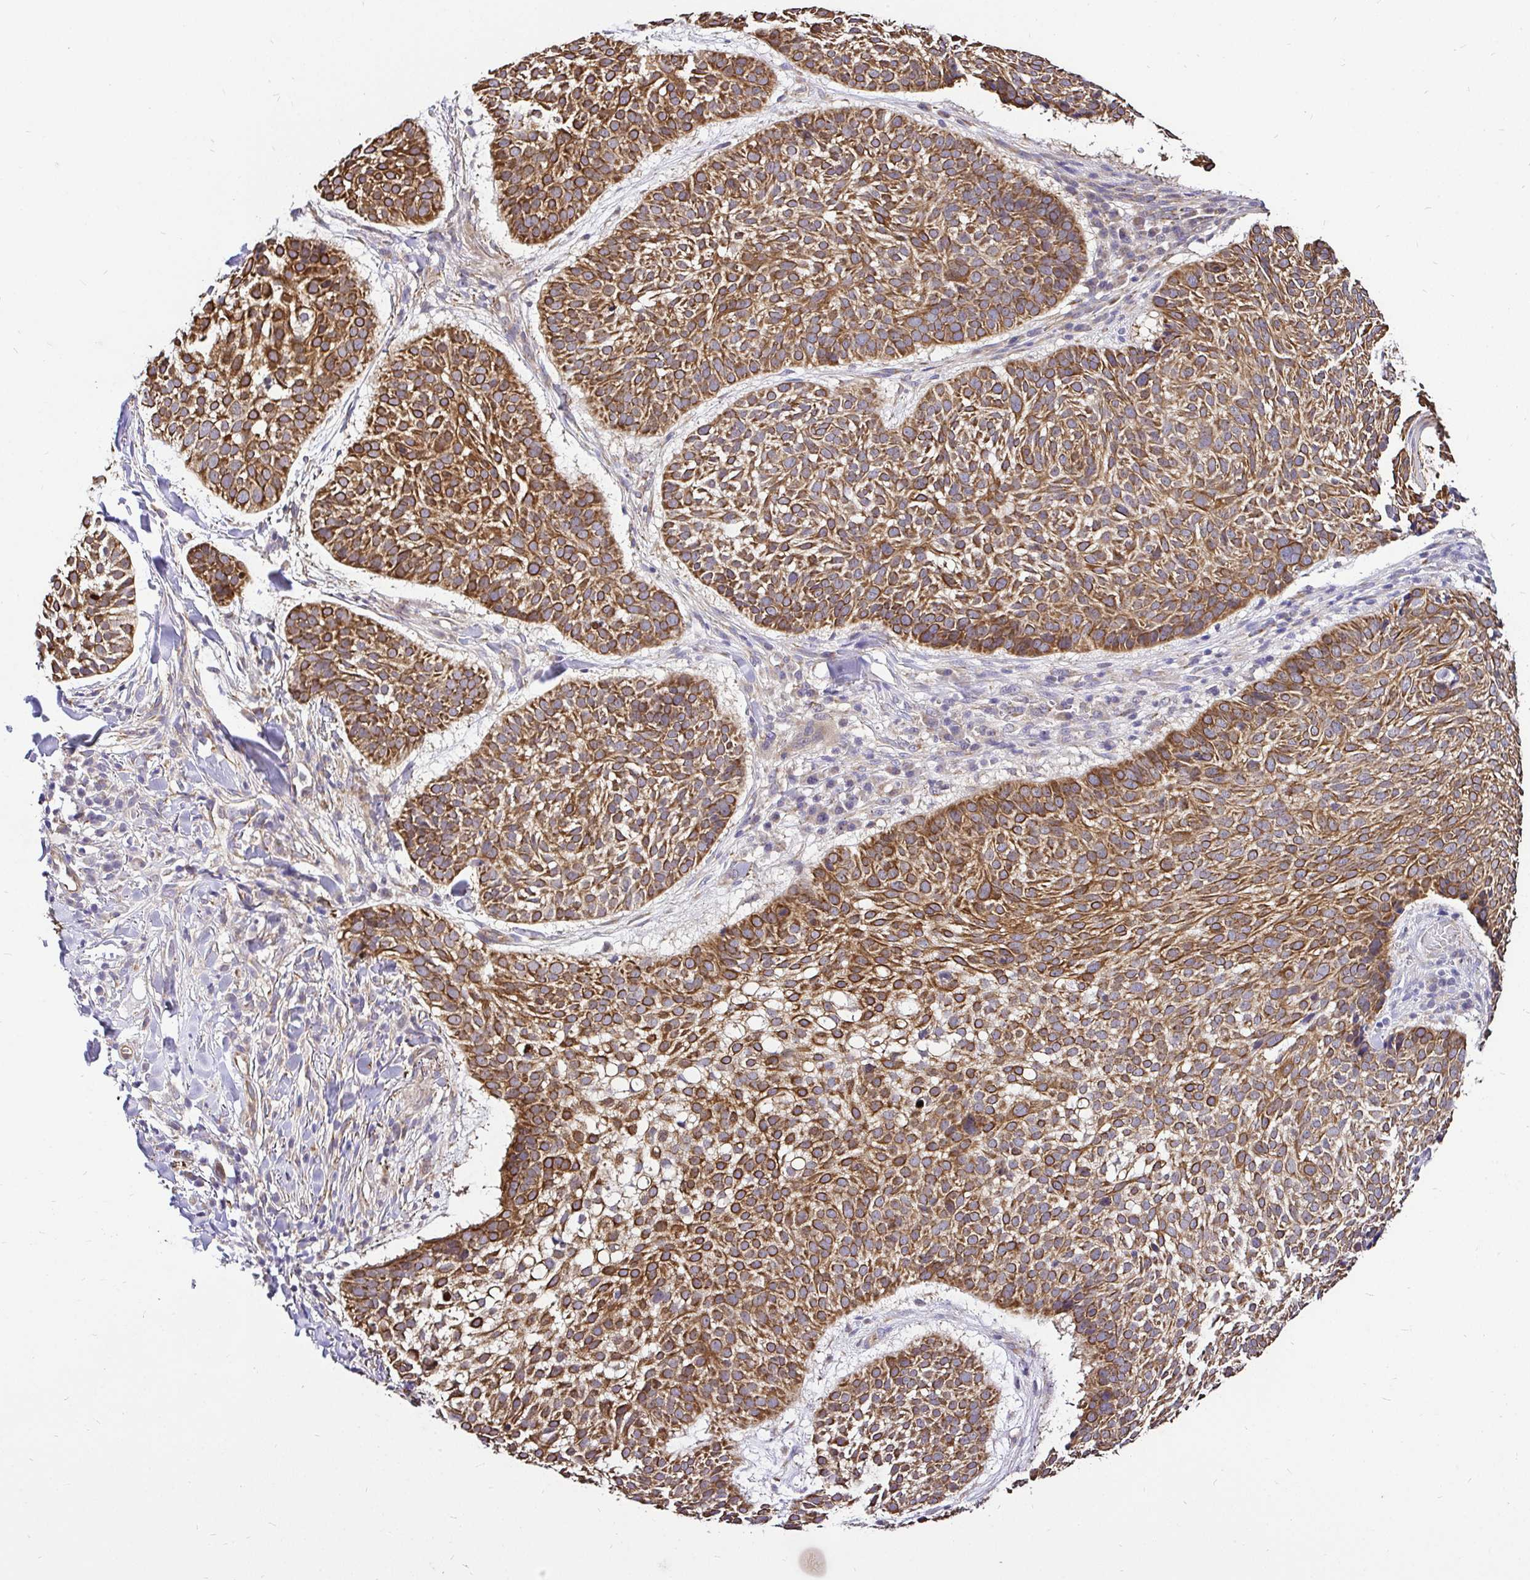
{"staining": {"intensity": "strong", "quantity": ">75%", "location": "cytoplasmic/membranous"}, "tissue": "skin cancer", "cell_type": "Tumor cells", "image_type": "cancer", "snomed": [{"axis": "morphology", "description": "Basal cell carcinoma"}, {"axis": "topography", "description": "Skin"}, {"axis": "topography", "description": "Skin of scalp"}], "caption": "Immunohistochemical staining of skin cancer displays high levels of strong cytoplasmic/membranous positivity in about >75% of tumor cells. The staining is performed using DAB (3,3'-diaminobenzidine) brown chromogen to label protein expression. The nuclei are counter-stained blue using hematoxylin.", "gene": "CCDC122", "patient": {"sex": "female", "age": 45}}